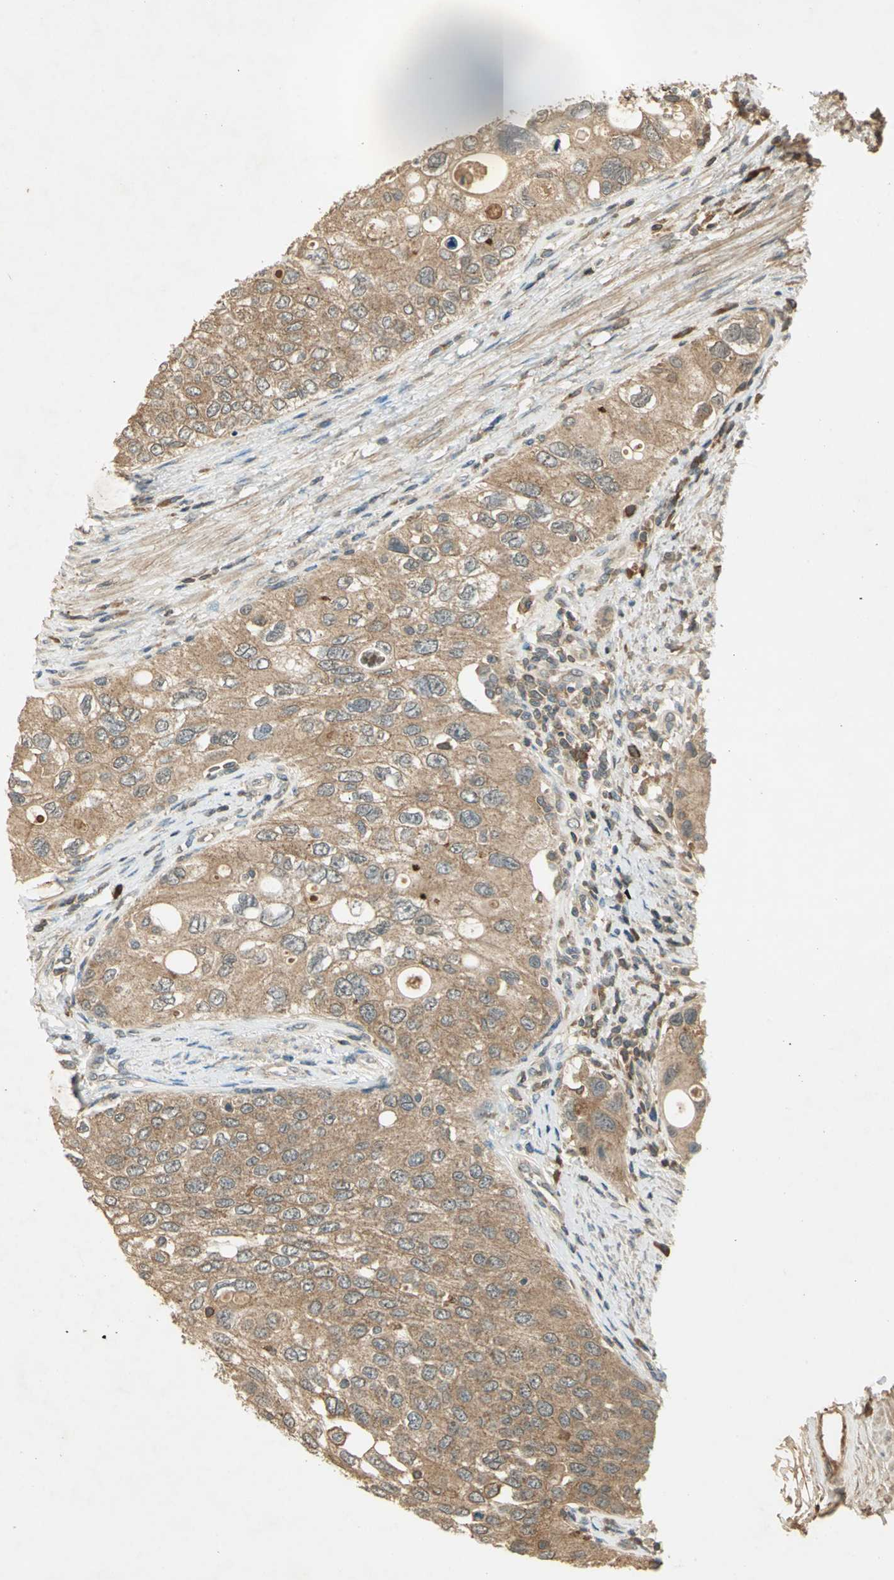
{"staining": {"intensity": "moderate", "quantity": ">75%", "location": "cytoplasmic/membranous"}, "tissue": "urothelial cancer", "cell_type": "Tumor cells", "image_type": "cancer", "snomed": [{"axis": "morphology", "description": "Urothelial carcinoma, High grade"}, {"axis": "topography", "description": "Urinary bladder"}], "caption": "Tumor cells reveal medium levels of moderate cytoplasmic/membranous staining in about >75% of cells in human high-grade urothelial carcinoma. Nuclei are stained in blue.", "gene": "KEAP1", "patient": {"sex": "female", "age": 56}}